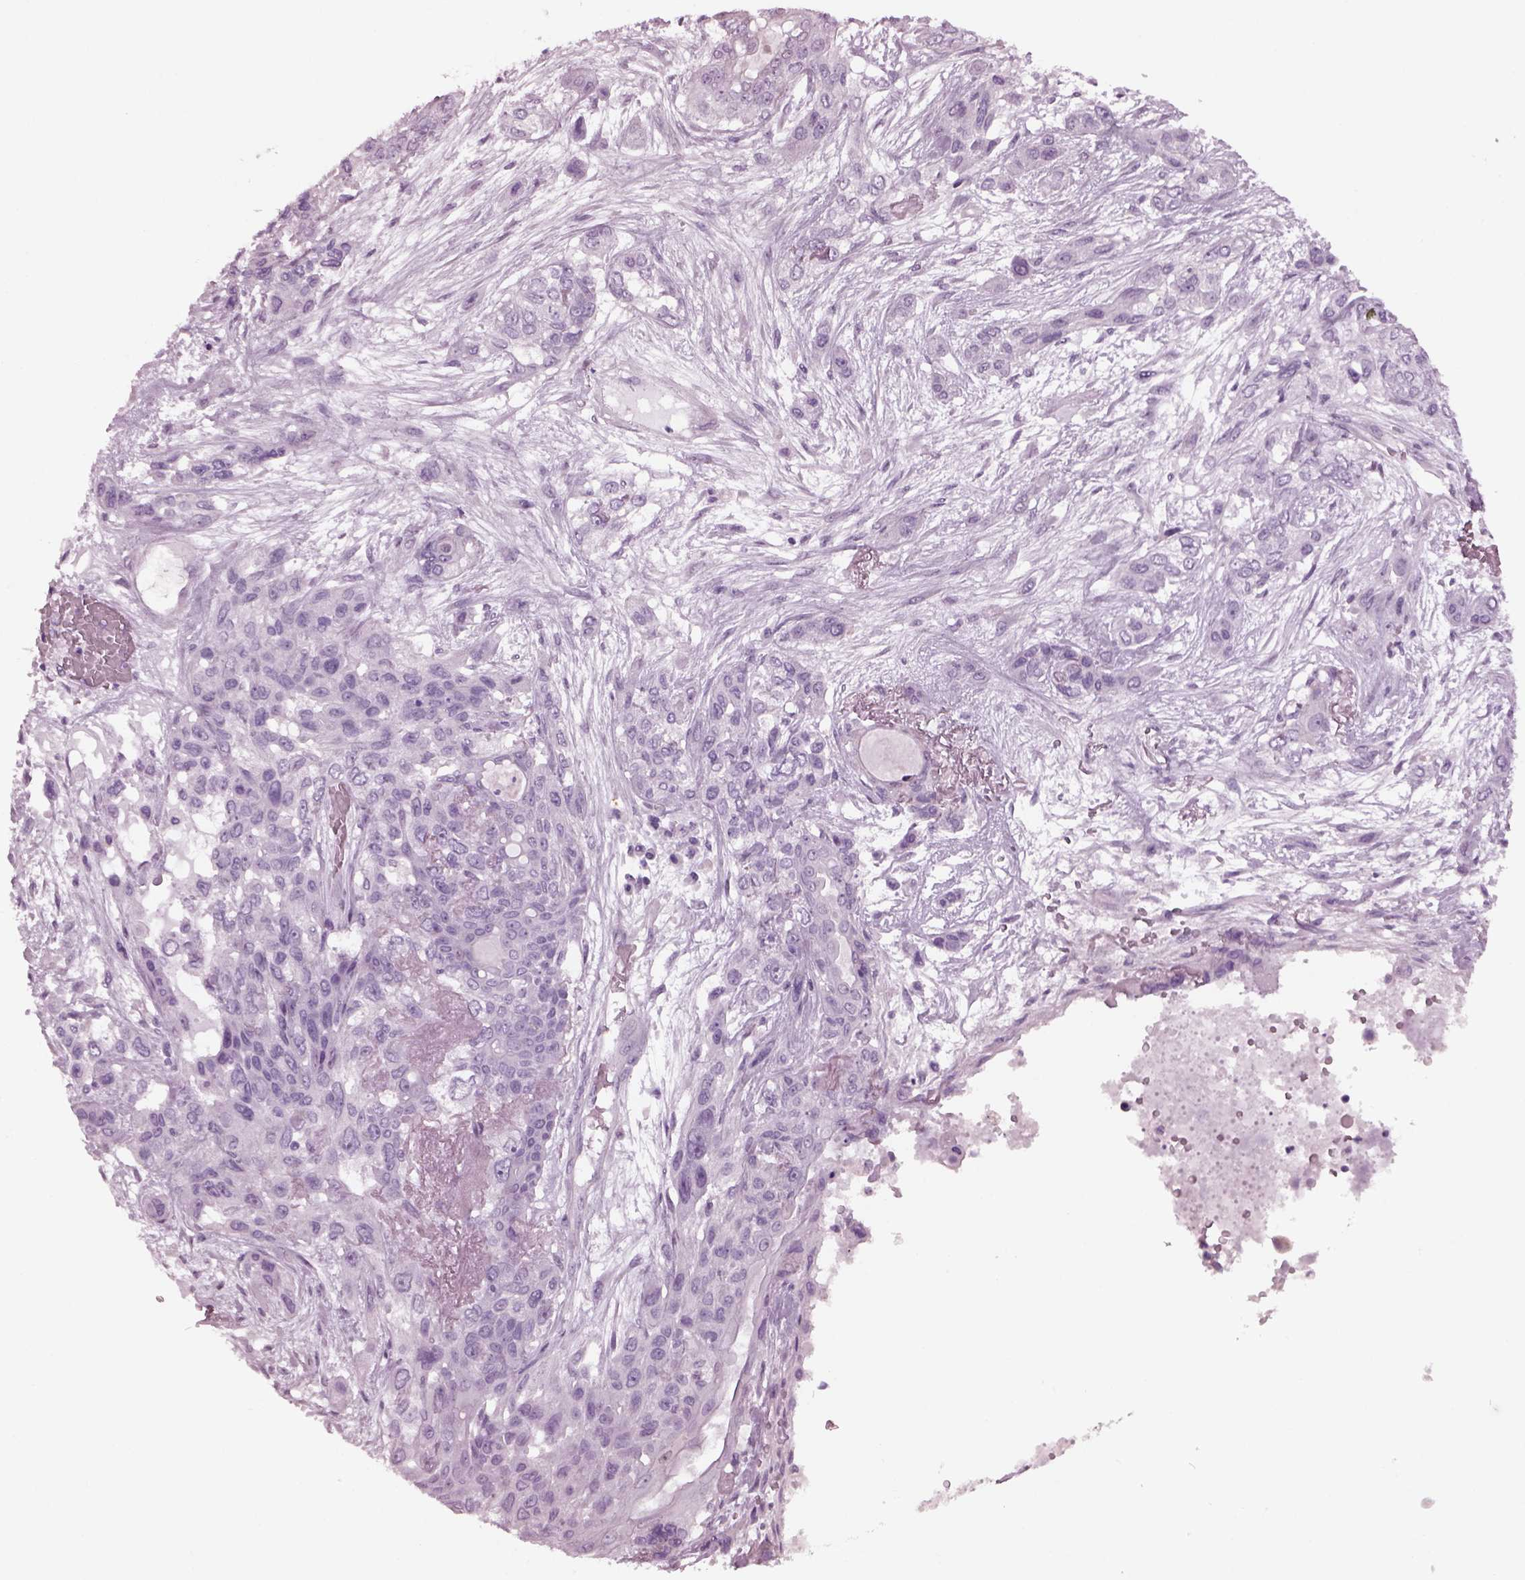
{"staining": {"intensity": "negative", "quantity": "none", "location": "none"}, "tissue": "lung cancer", "cell_type": "Tumor cells", "image_type": "cancer", "snomed": [{"axis": "morphology", "description": "Squamous cell carcinoma, NOS"}, {"axis": "topography", "description": "Lung"}], "caption": "The micrograph demonstrates no staining of tumor cells in lung cancer (squamous cell carcinoma). The staining was performed using DAB to visualize the protein expression in brown, while the nuclei were stained in blue with hematoxylin (Magnification: 20x).", "gene": "TPPP2", "patient": {"sex": "female", "age": 70}}